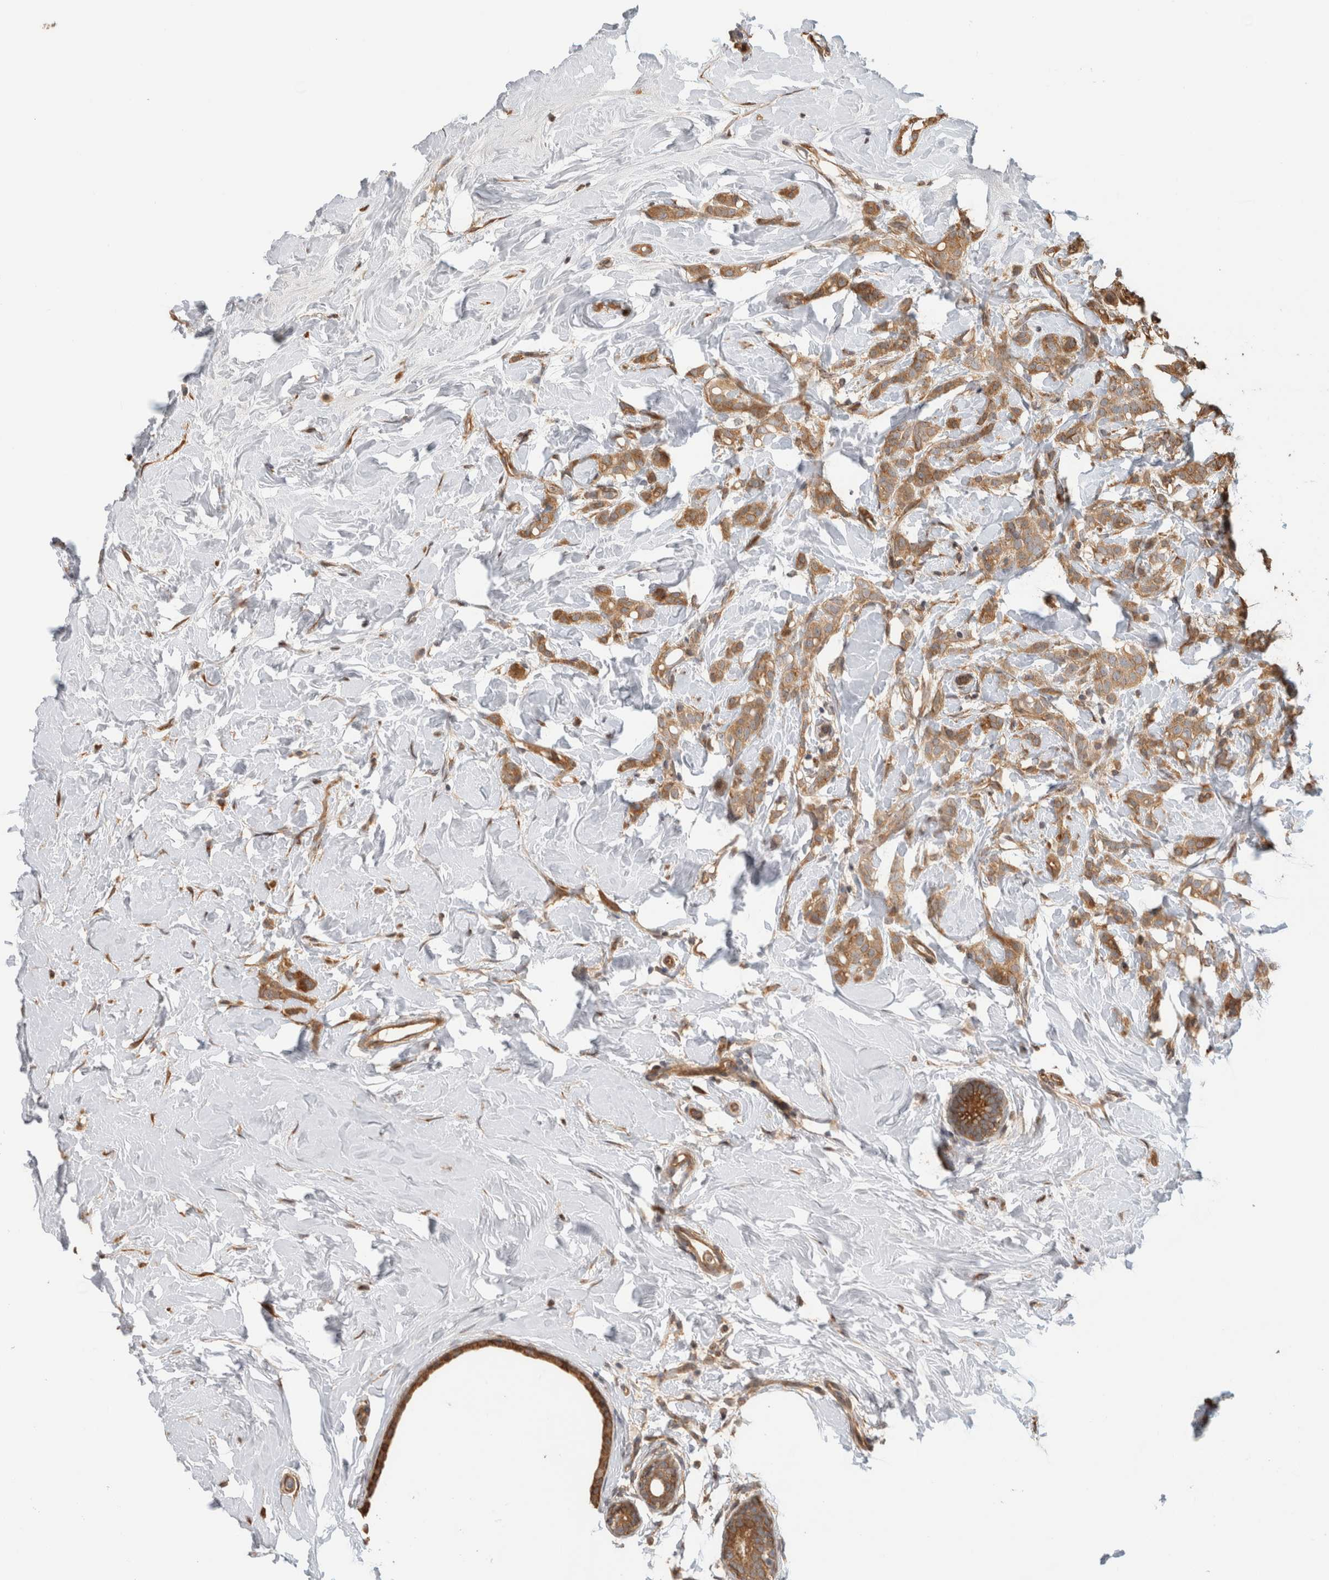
{"staining": {"intensity": "moderate", "quantity": ">75%", "location": "cytoplasmic/membranous"}, "tissue": "breast cancer", "cell_type": "Tumor cells", "image_type": "cancer", "snomed": [{"axis": "morphology", "description": "Lobular carcinoma, in situ"}, {"axis": "morphology", "description": "Lobular carcinoma"}, {"axis": "topography", "description": "Breast"}], "caption": "A photomicrograph of breast cancer stained for a protein reveals moderate cytoplasmic/membranous brown staining in tumor cells. The staining was performed using DAB, with brown indicating positive protein expression. Nuclei are stained blue with hematoxylin.", "gene": "PCDHB15", "patient": {"sex": "female", "age": 41}}